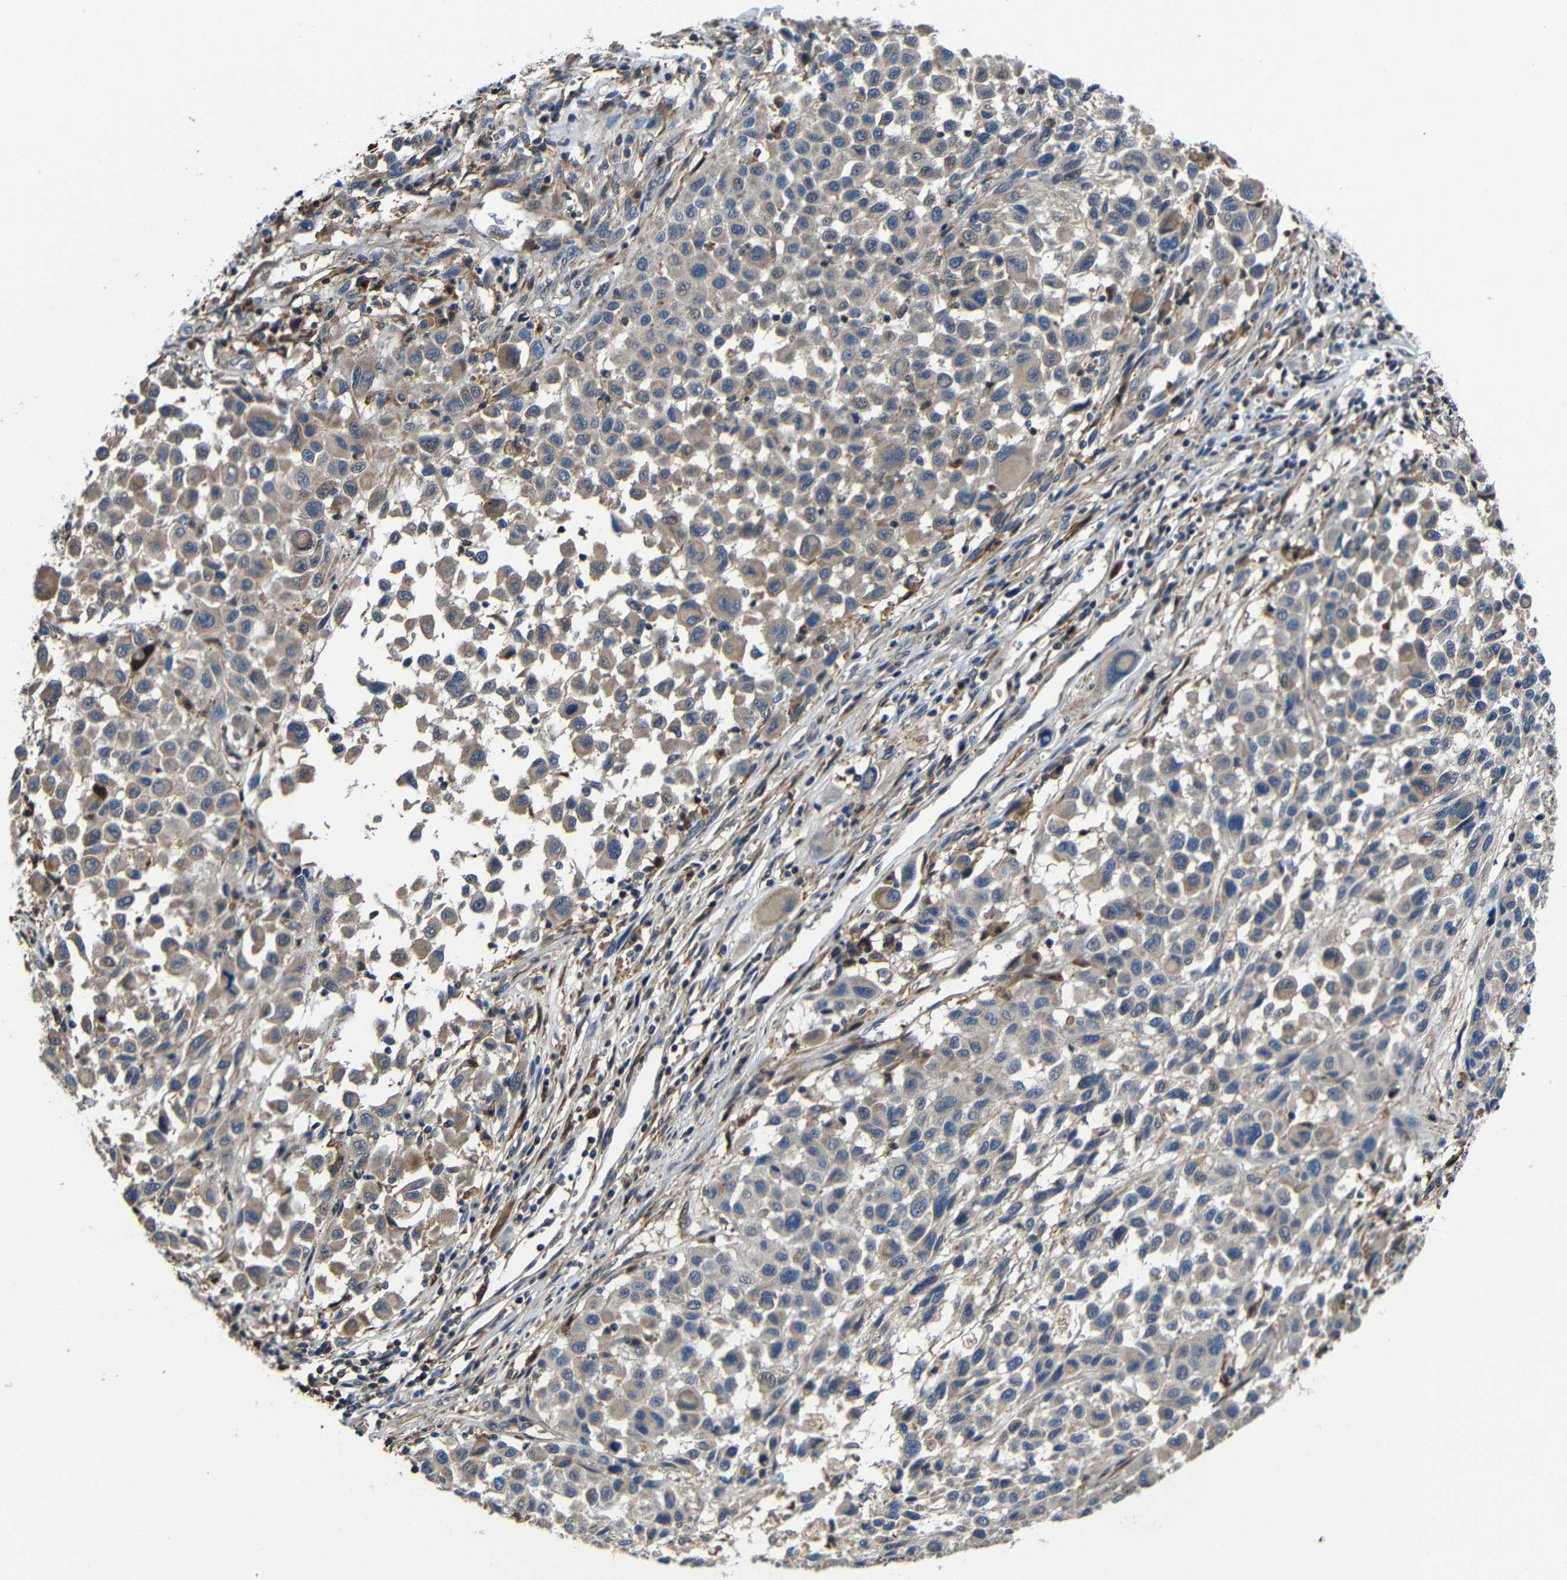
{"staining": {"intensity": "weak", "quantity": "25%-75%", "location": "cytoplasmic/membranous"}, "tissue": "melanoma", "cell_type": "Tumor cells", "image_type": "cancer", "snomed": [{"axis": "morphology", "description": "Malignant melanoma, Metastatic site"}, {"axis": "topography", "description": "Lymph node"}], "caption": "Malignant melanoma (metastatic site) was stained to show a protein in brown. There is low levels of weak cytoplasmic/membranous staining in about 25%-75% of tumor cells.", "gene": "GDI1", "patient": {"sex": "male", "age": 61}}